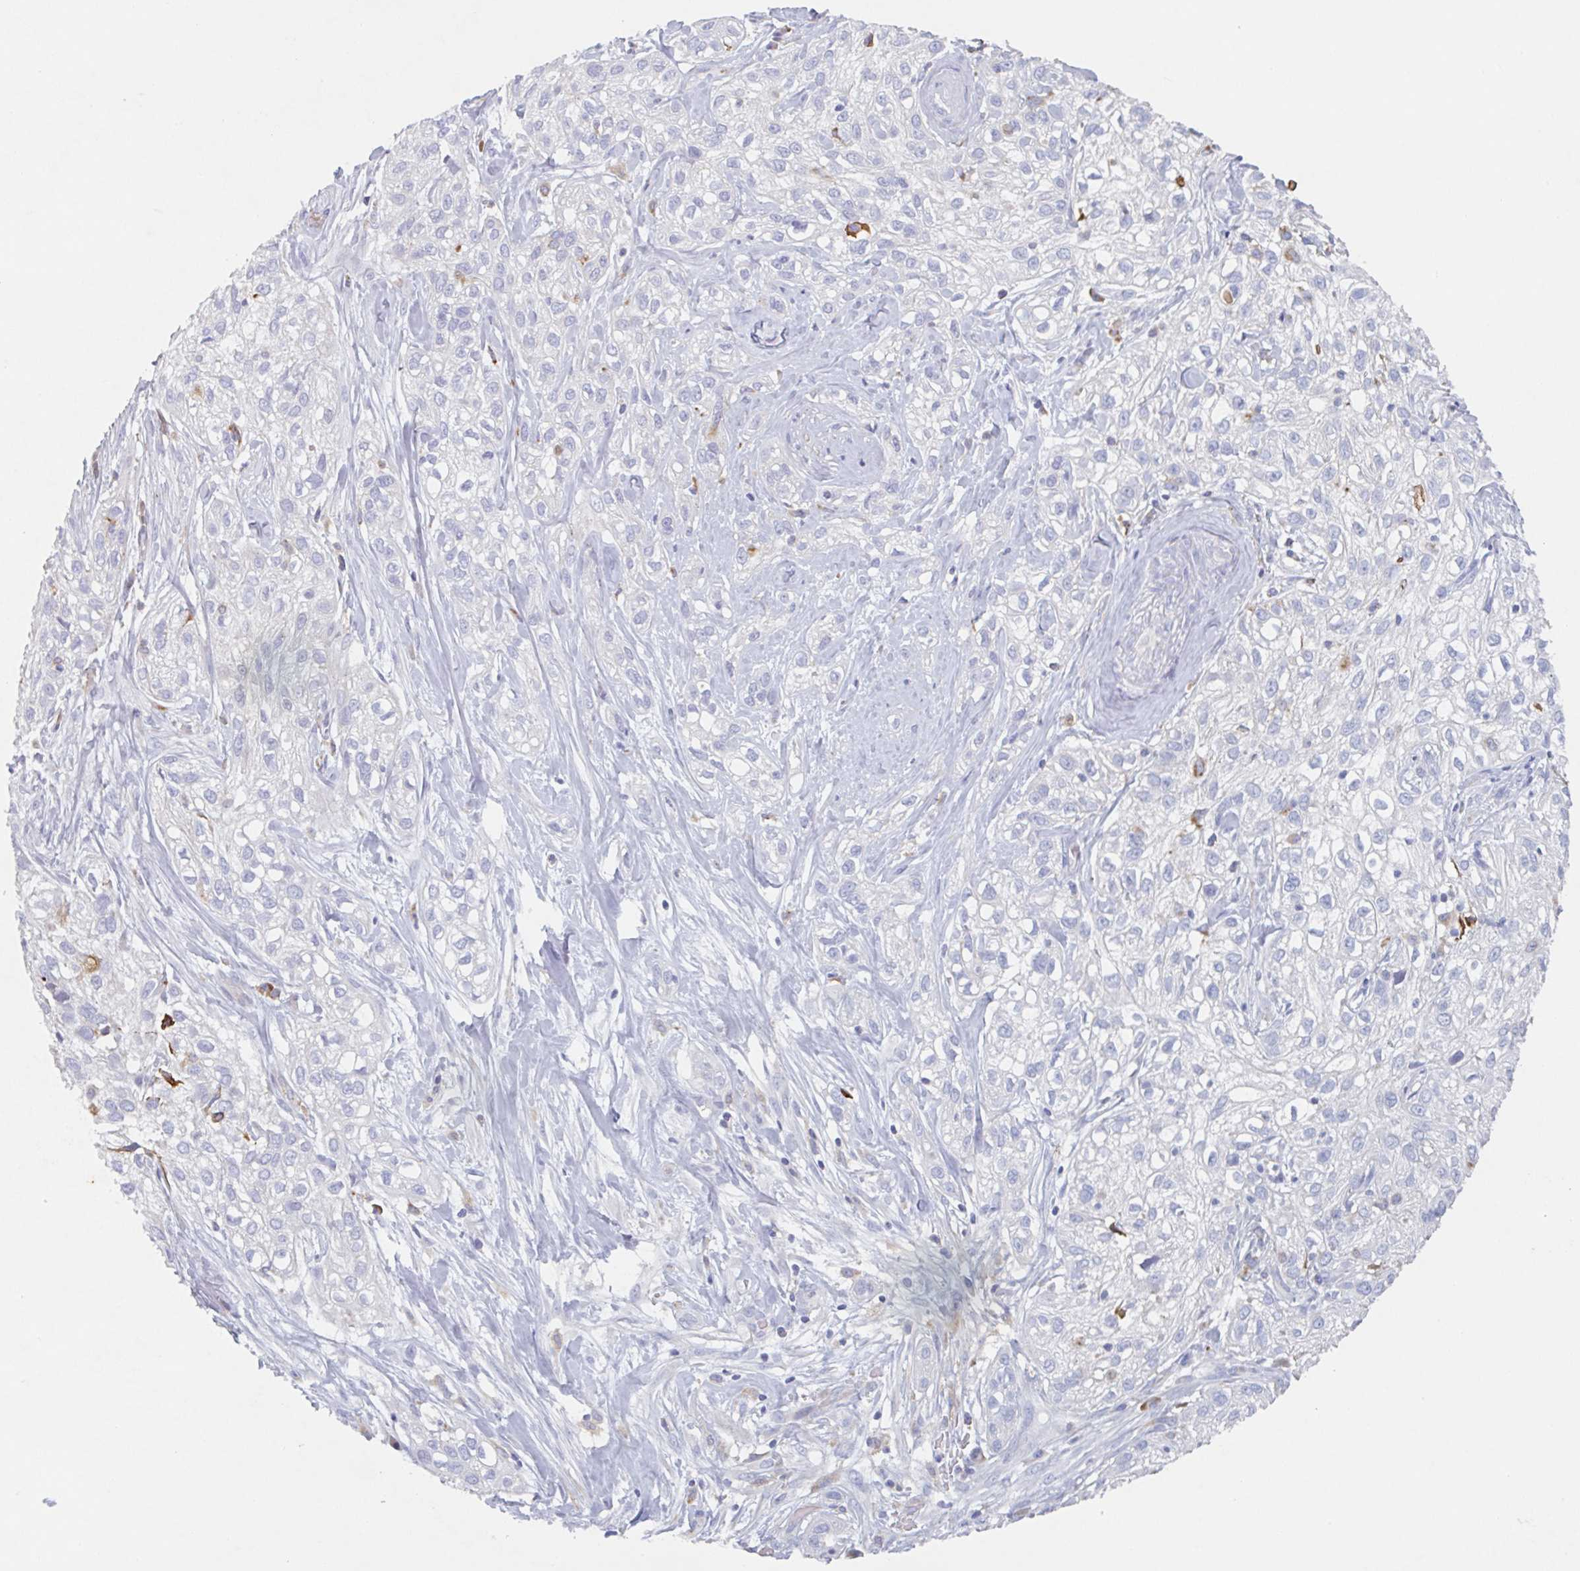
{"staining": {"intensity": "negative", "quantity": "none", "location": "none"}, "tissue": "skin cancer", "cell_type": "Tumor cells", "image_type": "cancer", "snomed": [{"axis": "morphology", "description": "Squamous cell carcinoma, NOS"}, {"axis": "topography", "description": "Skin"}], "caption": "DAB (3,3'-diaminobenzidine) immunohistochemical staining of human squamous cell carcinoma (skin) exhibits no significant positivity in tumor cells. (Brightfield microscopy of DAB (3,3'-diaminobenzidine) immunohistochemistry (IHC) at high magnification).", "gene": "MANBA", "patient": {"sex": "male", "age": 82}}